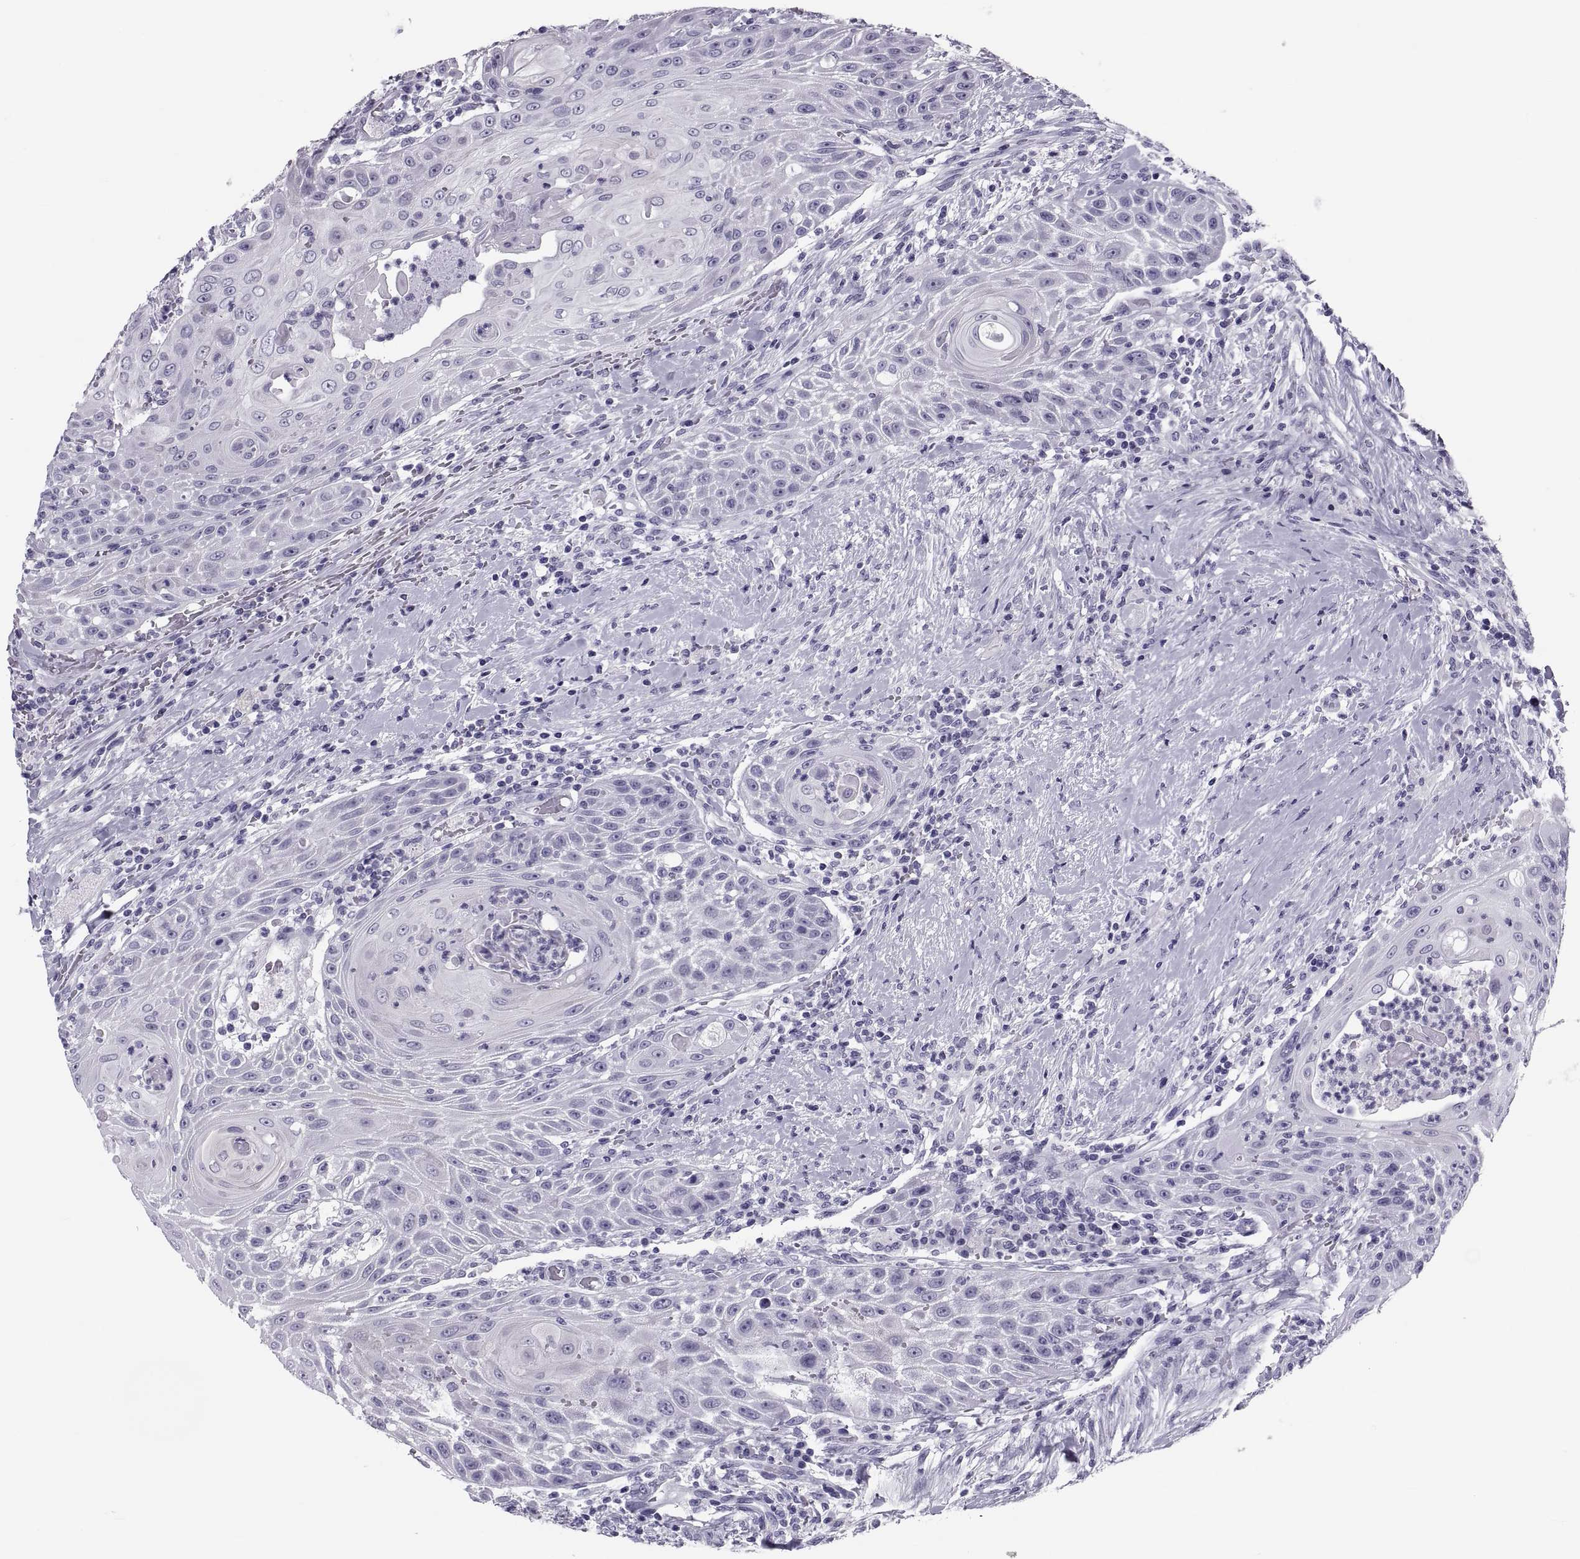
{"staining": {"intensity": "negative", "quantity": "none", "location": "none"}, "tissue": "head and neck cancer", "cell_type": "Tumor cells", "image_type": "cancer", "snomed": [{"axis": "morphology", "description": "Squamous cell carcinoma, NOS"}, {"axis": "topography", "description": "Head-Neck"}], "caption": "DAB (3,3'-diaminobenzidine) immunohistochemical staining of human head and neck cancer reveals no significant expression in tumor cells.", "gene": "CRISP1", "patient": {"sex": "male", "age": 69}}